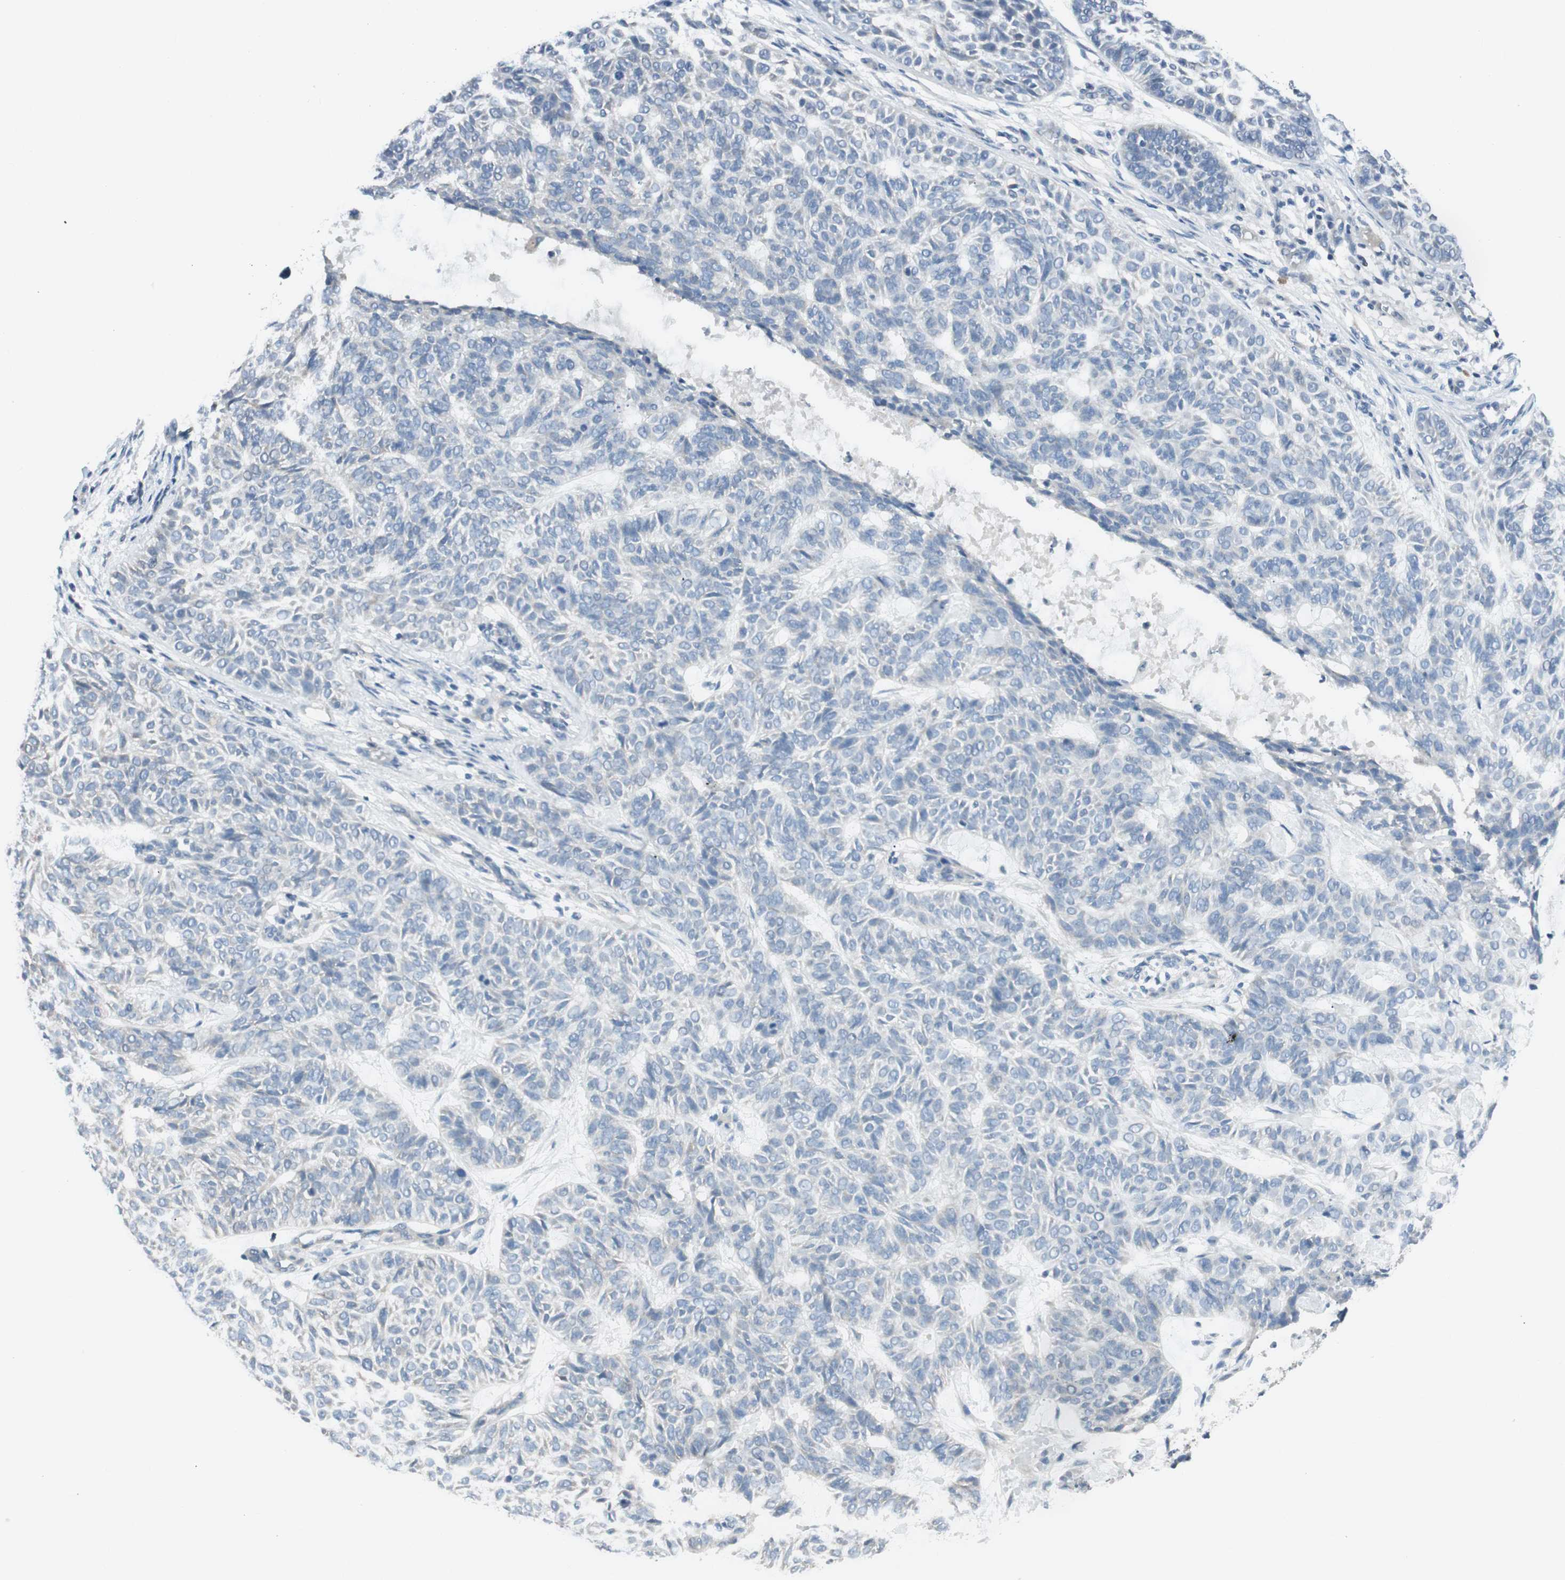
{"staining": {"intensity": "negative", "quantity": "none", "location": "none"}, "tissue": "skin cancer", "cell_type": "Tumor cells", "image_type": "cancer", "snomed": [{"axis": "morphology", "description": "Basal cell carcinoma"}, {"axis": "topography", "description": "Skin"}], "caption": "Tumor cells are negative for brown protein staining in skin basal cell carcinoma.", "gene": "EVA1A", "patient": {"sex": "male", "age": 87}}